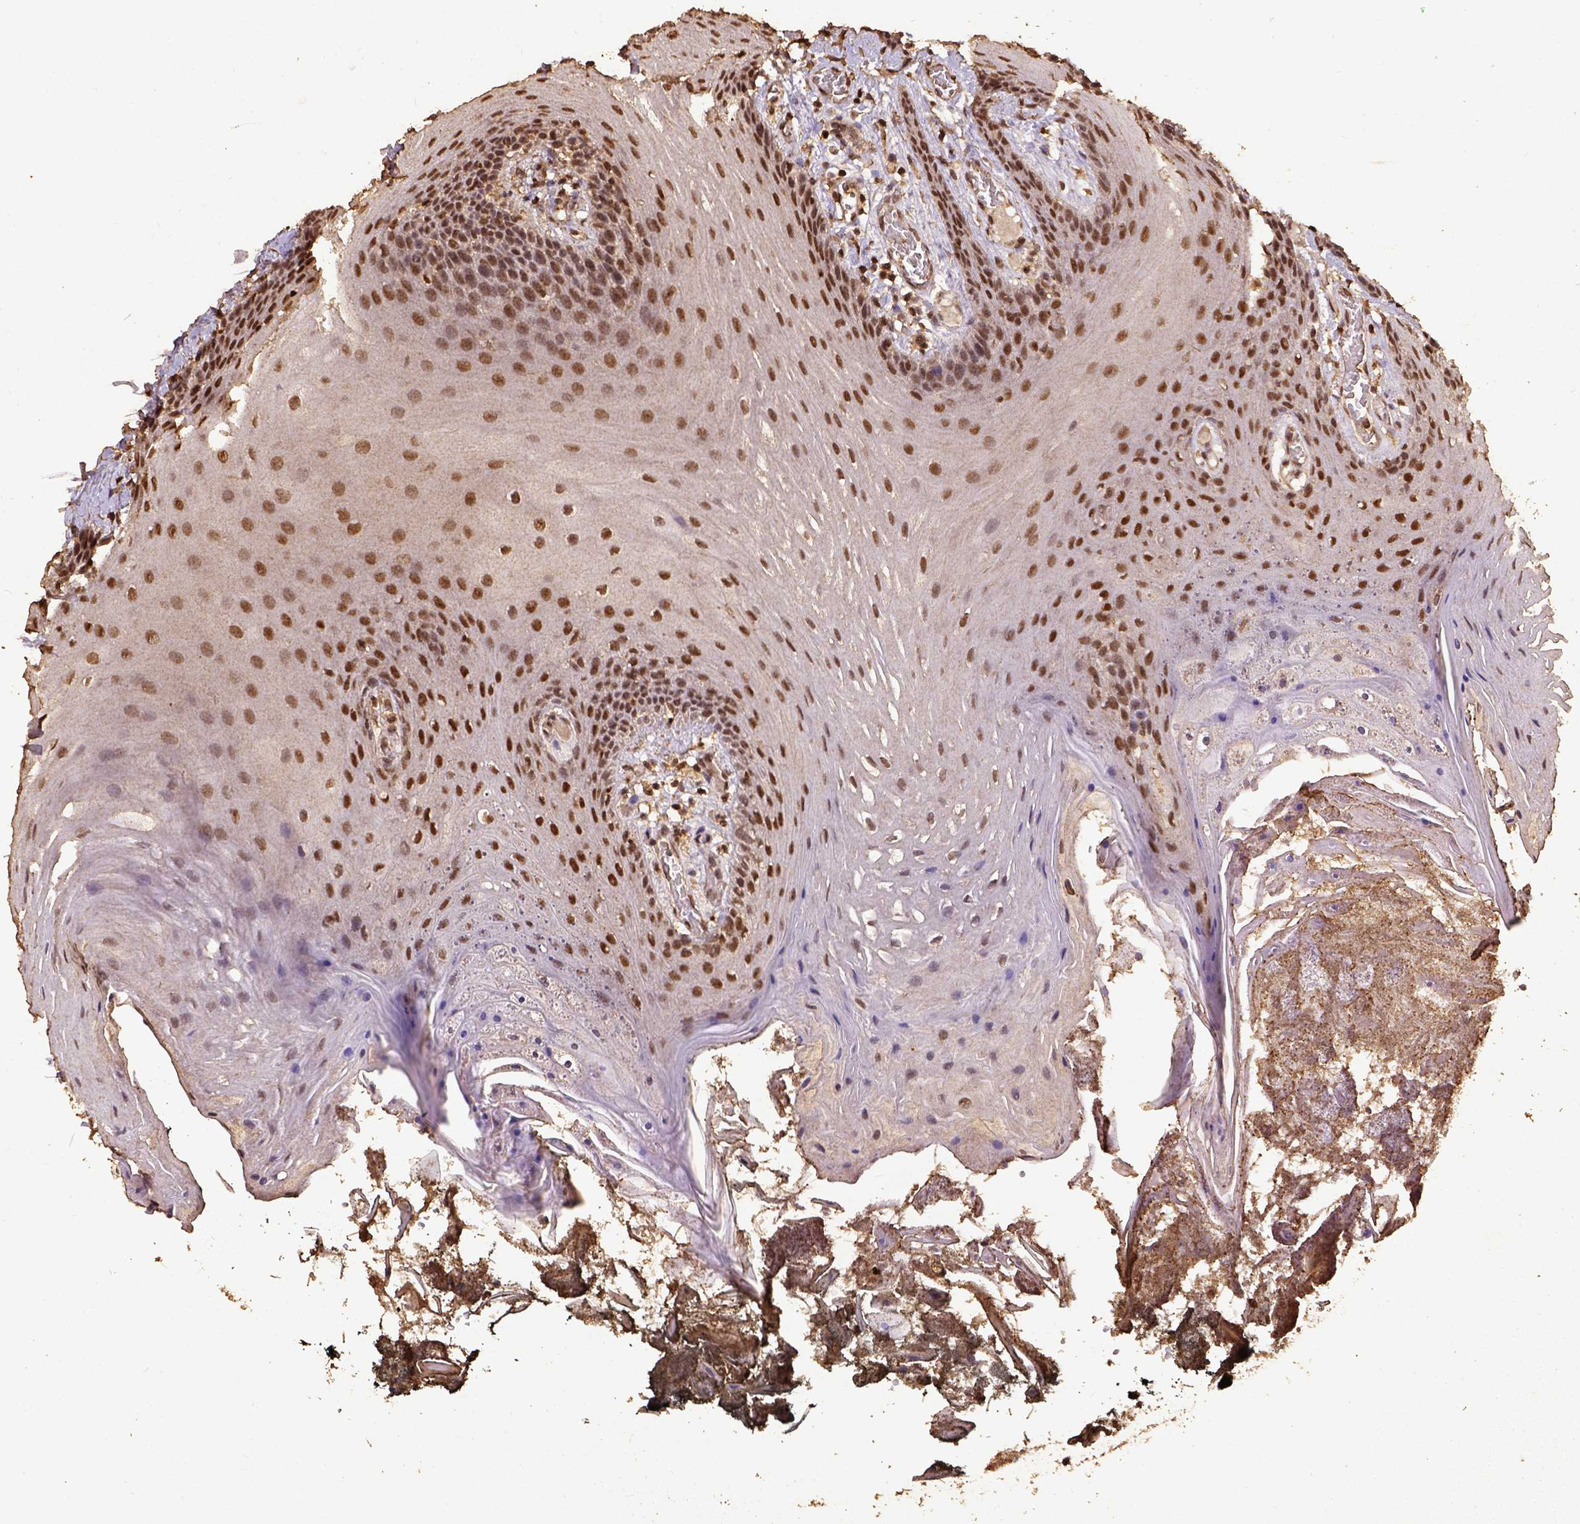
{"staining": {"intensity": "moderate", "quantity": ">75%", "location": "nuclear"}, "tissue": "oral mucosa", "cell_type": "Squamous epithelial cells", "image_type": "normal", "snomed": [{"axis": "morphology", "description": "Normal tissue, NOS"}, {"axis": "topography", "description": "Oral tissue"}], "caption": "A high-resolution photomicrograph shows IHC staining of normal oral mucosa, which exhibits moderate nuclear positivity in about >75% of squamous epithelial cells. The staining was performed using DAB to visualize the protein expression in brown, while the nuclei were stained in blue with hematoxylin (Magnification: 20x).", "gene": "NACC1", "patient": {"sex": "male", "age": 9}}